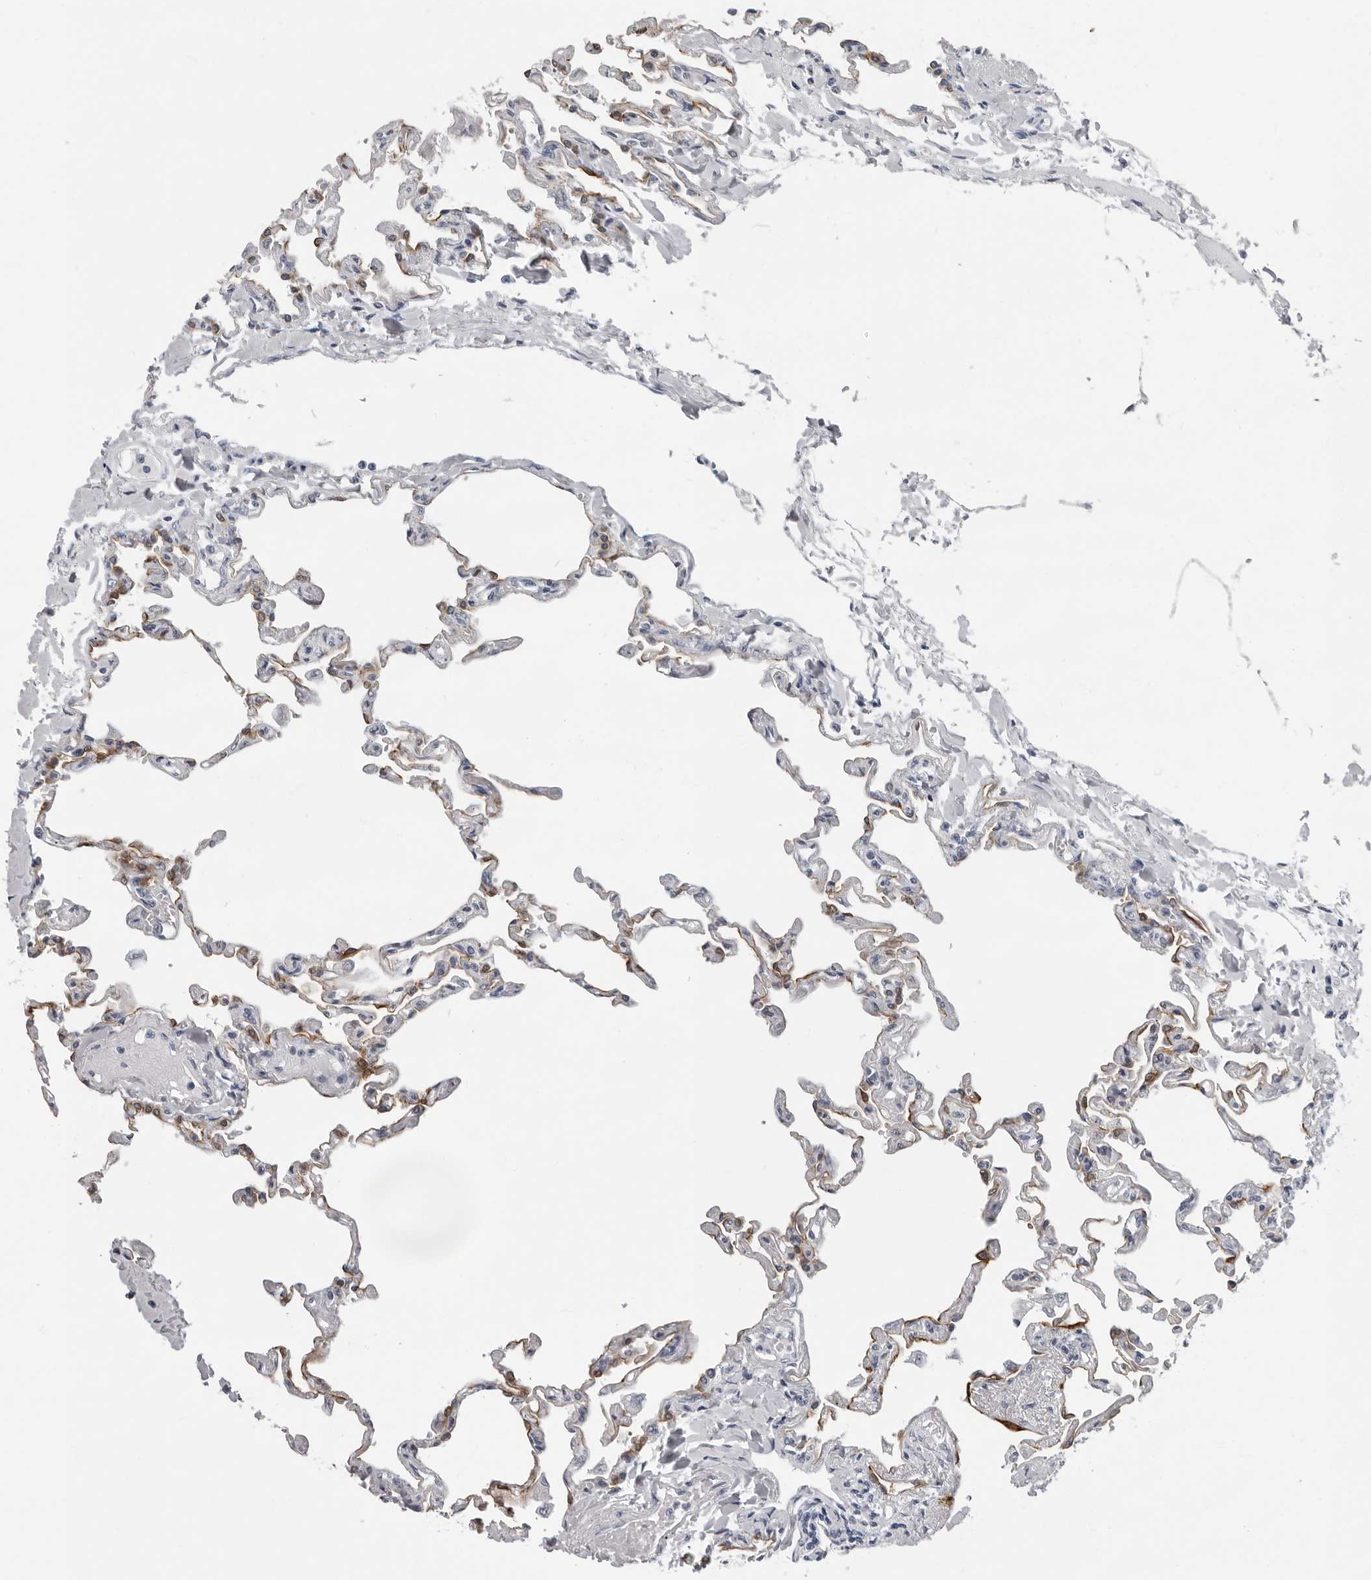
{"staining": {"intensity": "moderate", "quantity": "25%-75%", "location": "cytoplasmic/membranous"}, "tissue": "lung", "cell_type": "Alveolar cells", "image_type": "normal", "snomed": [{"axis": "morphology", "description": "Normal tissue, NOS"}, {"axis": "topography", "description": "Lung"}], "caption": "Immunohistochemical staining of normal lung demonstrates 25%-75% levels of moderate cytoplasmic/membranous protein expression in about 25%-75% of alveolar cells. Using DAB (3,3'-diaminobenzidine) (brown) and hematoxylin (blue) stains, captured at high magnification using brightfield microscopy.", "gene": "CCDC28B", "patient": {"sex": "male", "age": 21}}